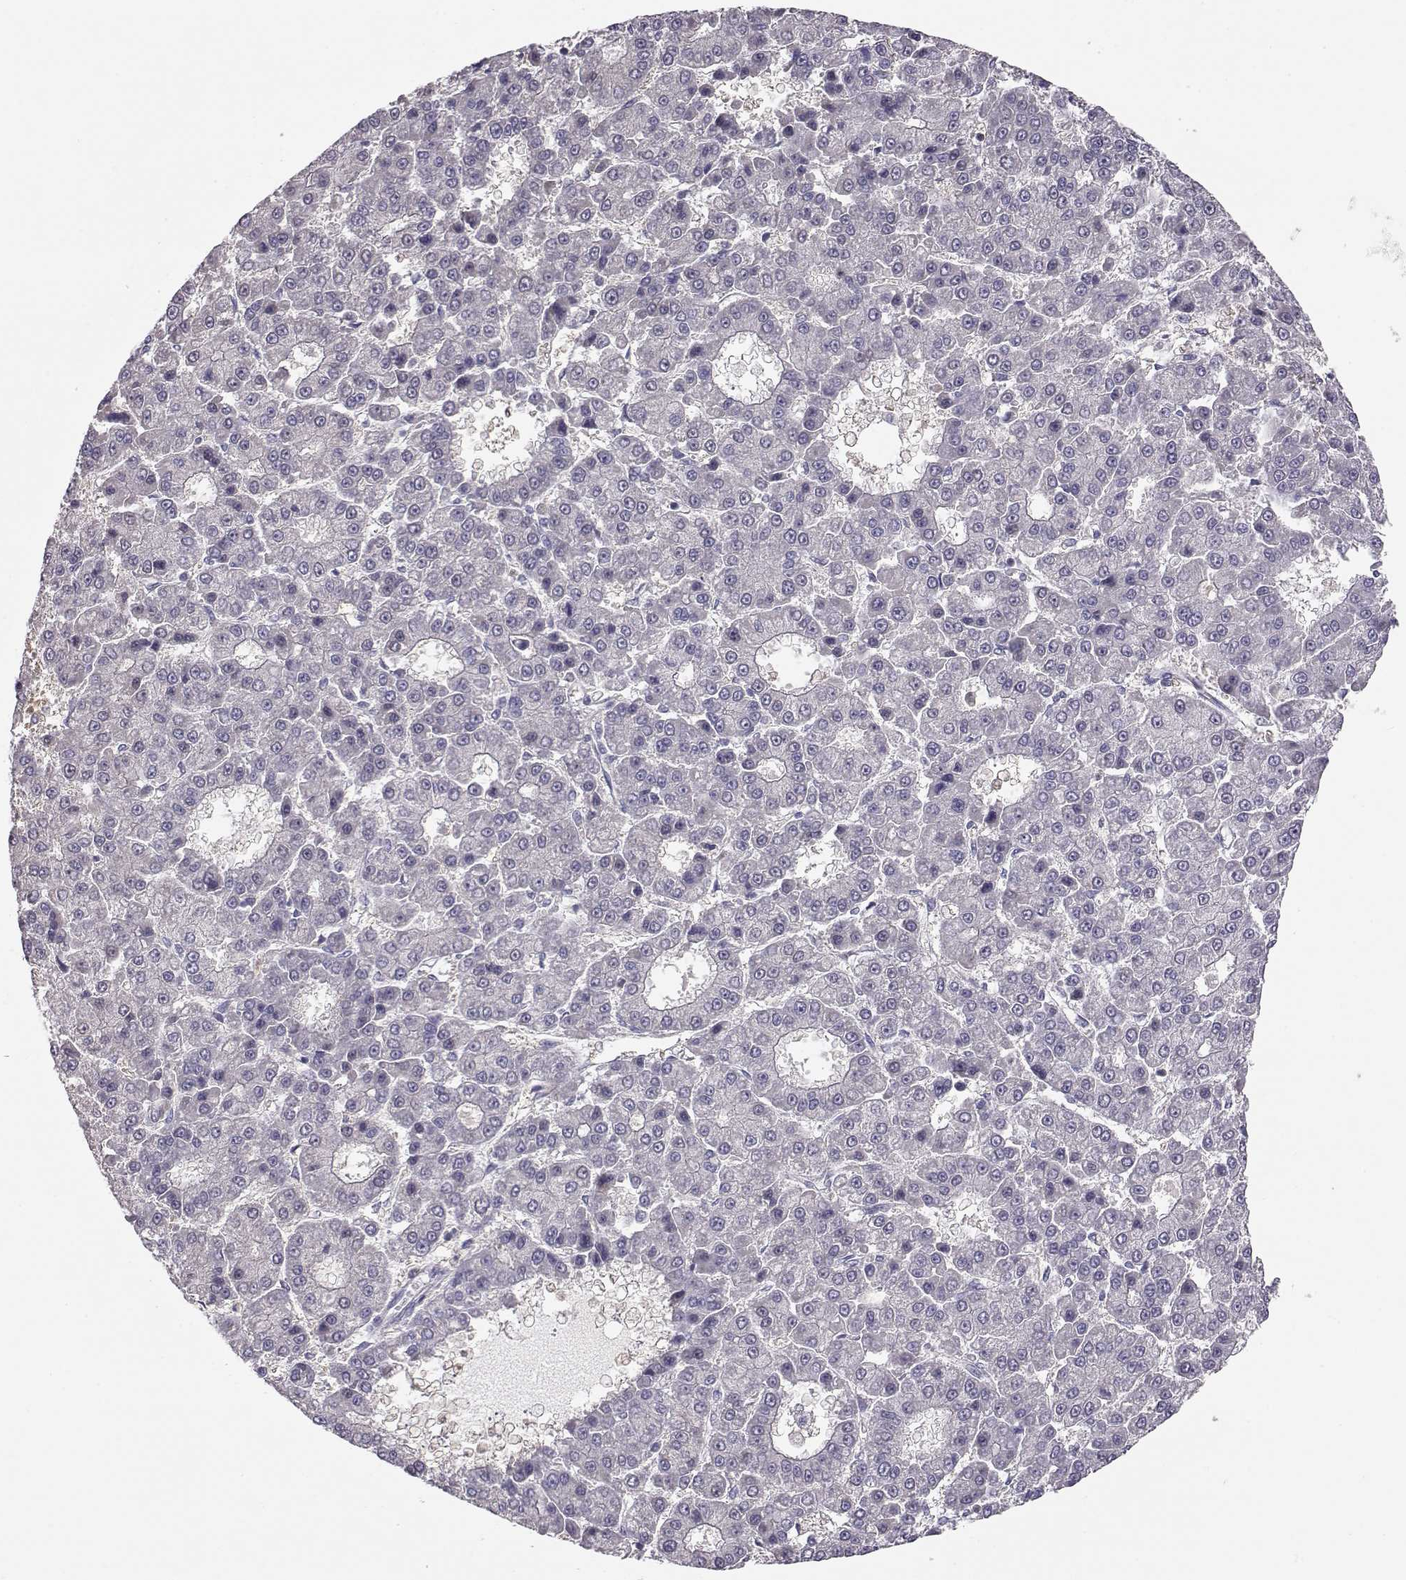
{"staining": {"intensity": "negative", "quantity": "none", "location": "none"}, "tissue": "liver cancer", "cell_type": "Tumor cells", "image_type": "cancer", "snomed": [{"axis": "morphology", "description": "Carcinoma, Hepatocellular, NOS"}, {"axis": "topography", "description": "Liver"}], "caption": "IHC histopathology image of human liver cancer stained for a protein (brown), which displays no positivity in tumor cells.", "gene": "NCAM2", "patient": {"sex": "male", "age": 70}}